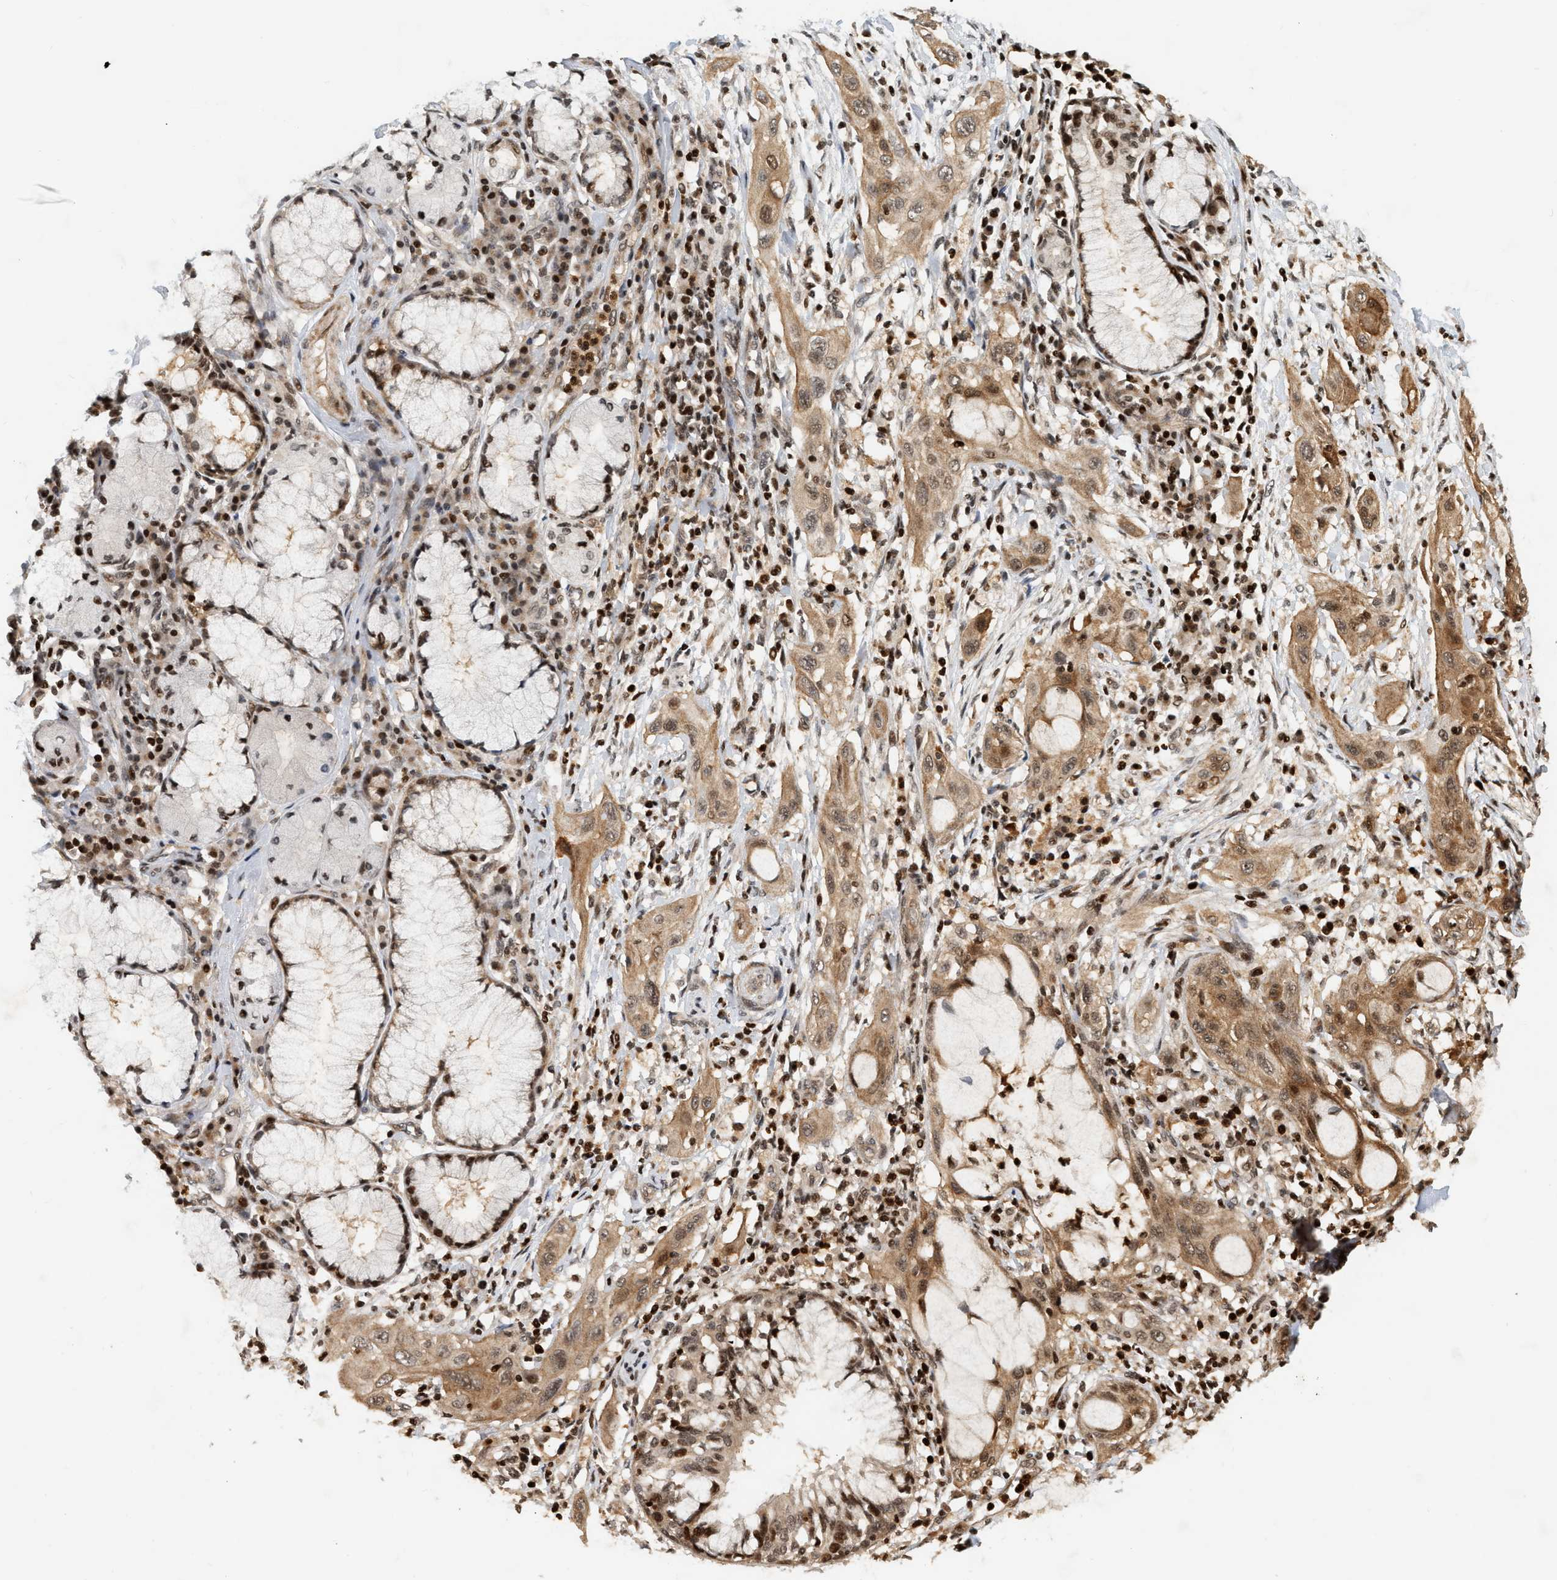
{"staining": {"intensity": "moderate", "quantity": ">75%", "location": "cytoplasmic/membranous,nuclear"}, "tissue": "lung cancer", "cell_type": "Tumor cells", "image_type": "cancer", "snomed": [{"axis": "morphology", "description": "Squamous cell carcinoma, NOS"}, {"axis": "topography", "description": "Lung"}], "caption": "Protein analysis of squamous cell carcinoma (lung) tissue displays moderate cytoplasmic/membranous and nuclear expression in approximately >75% of tumor cells.", "gene": "NFE2L2", "patient": {"sex": "female", "age": 47}}